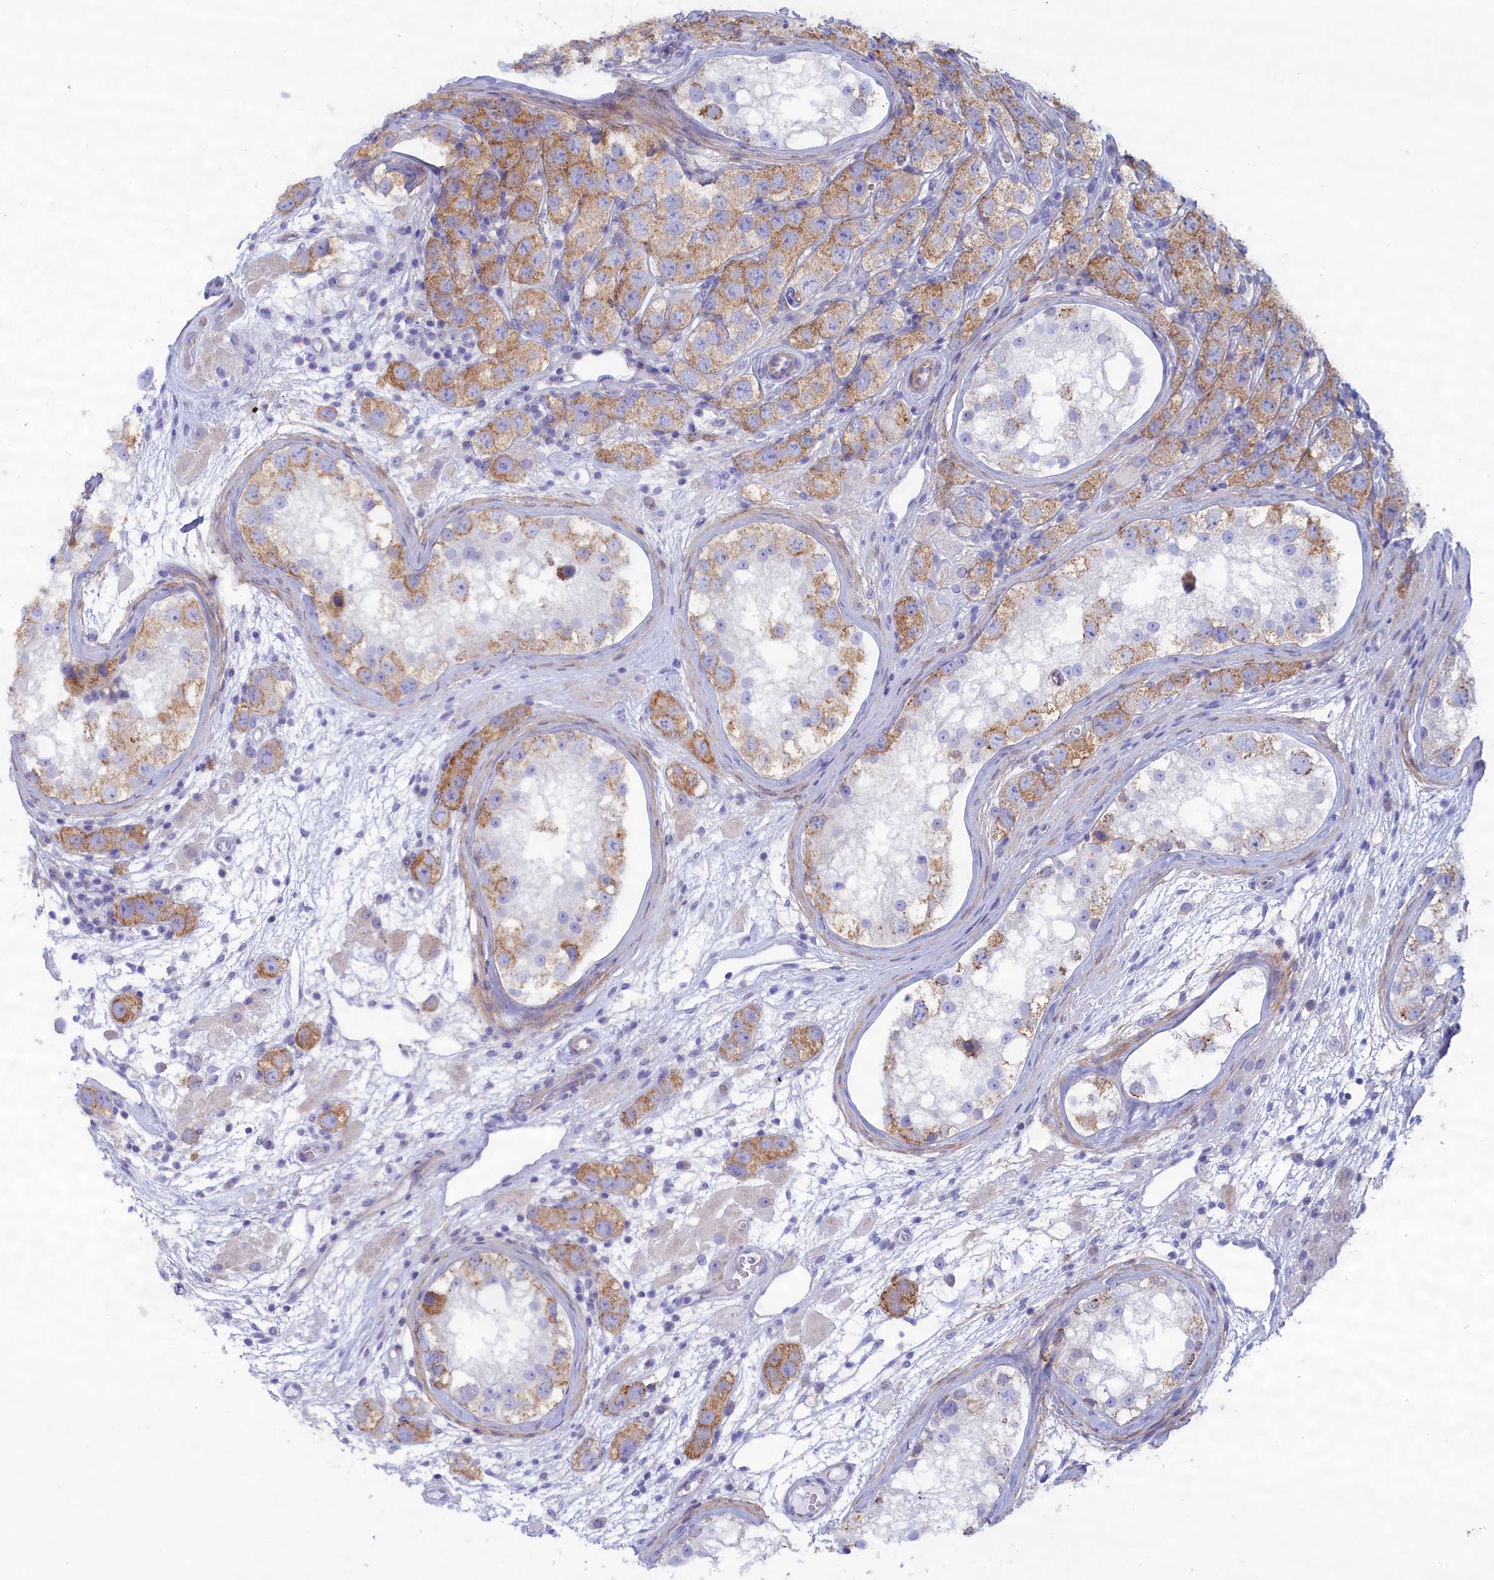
{"staining": {"intensity": "moderate", "quantity": "<25%", "location": "cytoplasmic/membranous"}, "tissue": "testis cancer", "cell_type": "Tumor cells", "image_type": "cancer", "snomed": [{"axis": "morphology", "description": "Seminoma, NOS"}, {"axis": "topography", "description": "Testis"}], "caption": "DAB immunohistochemical staining of seminoma (testis) shows moderate cytoplasmic/membranous protein expression in approximately <25% of tumor cells.", "gene": "MPV17L2", "patient": {"sex": "male", "age": 28}}